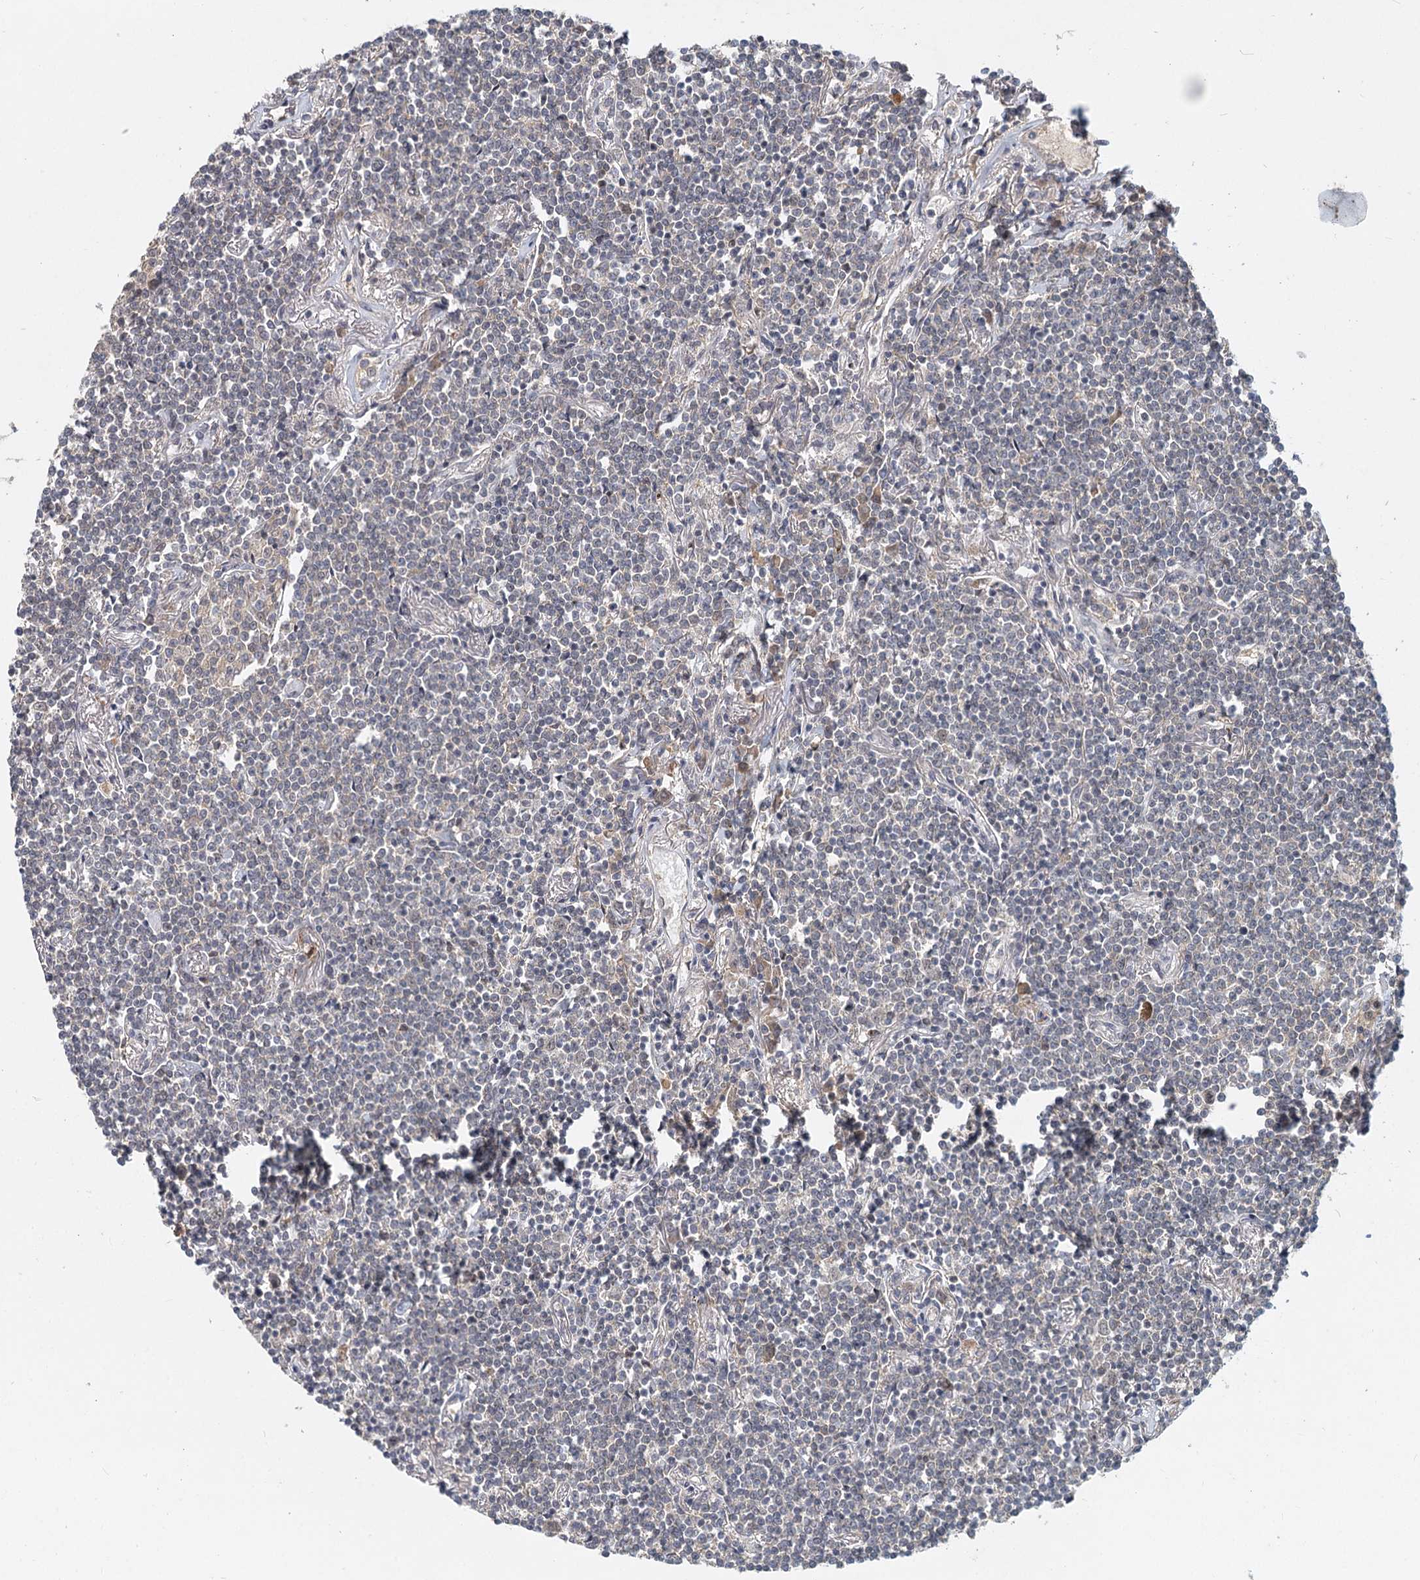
{"staining": {"intensity": "negative", "quantity": "none", "location": "none"}, "tissue": "lymphoma", "cell_type": "Tumor cells", "image_type": "cancer", "snomed": [{"axis": "morphology", "description": "Malignant lymphoma, non-Hodgkin's type, Low grade"}, {"axis": "topography", "description": "Lung"}], "caption": "High magnification brightfield microscopy of low-grade malignant lymphoma, non-Hodgkin's type stained with DAB (3,3'-diaminobenzidine) (brown) and counterstained with hematoxylin (blue): tumor cells show no significant expression.", "gene": "AP3B1", "patient": {"sex": "female", "age": 71}}